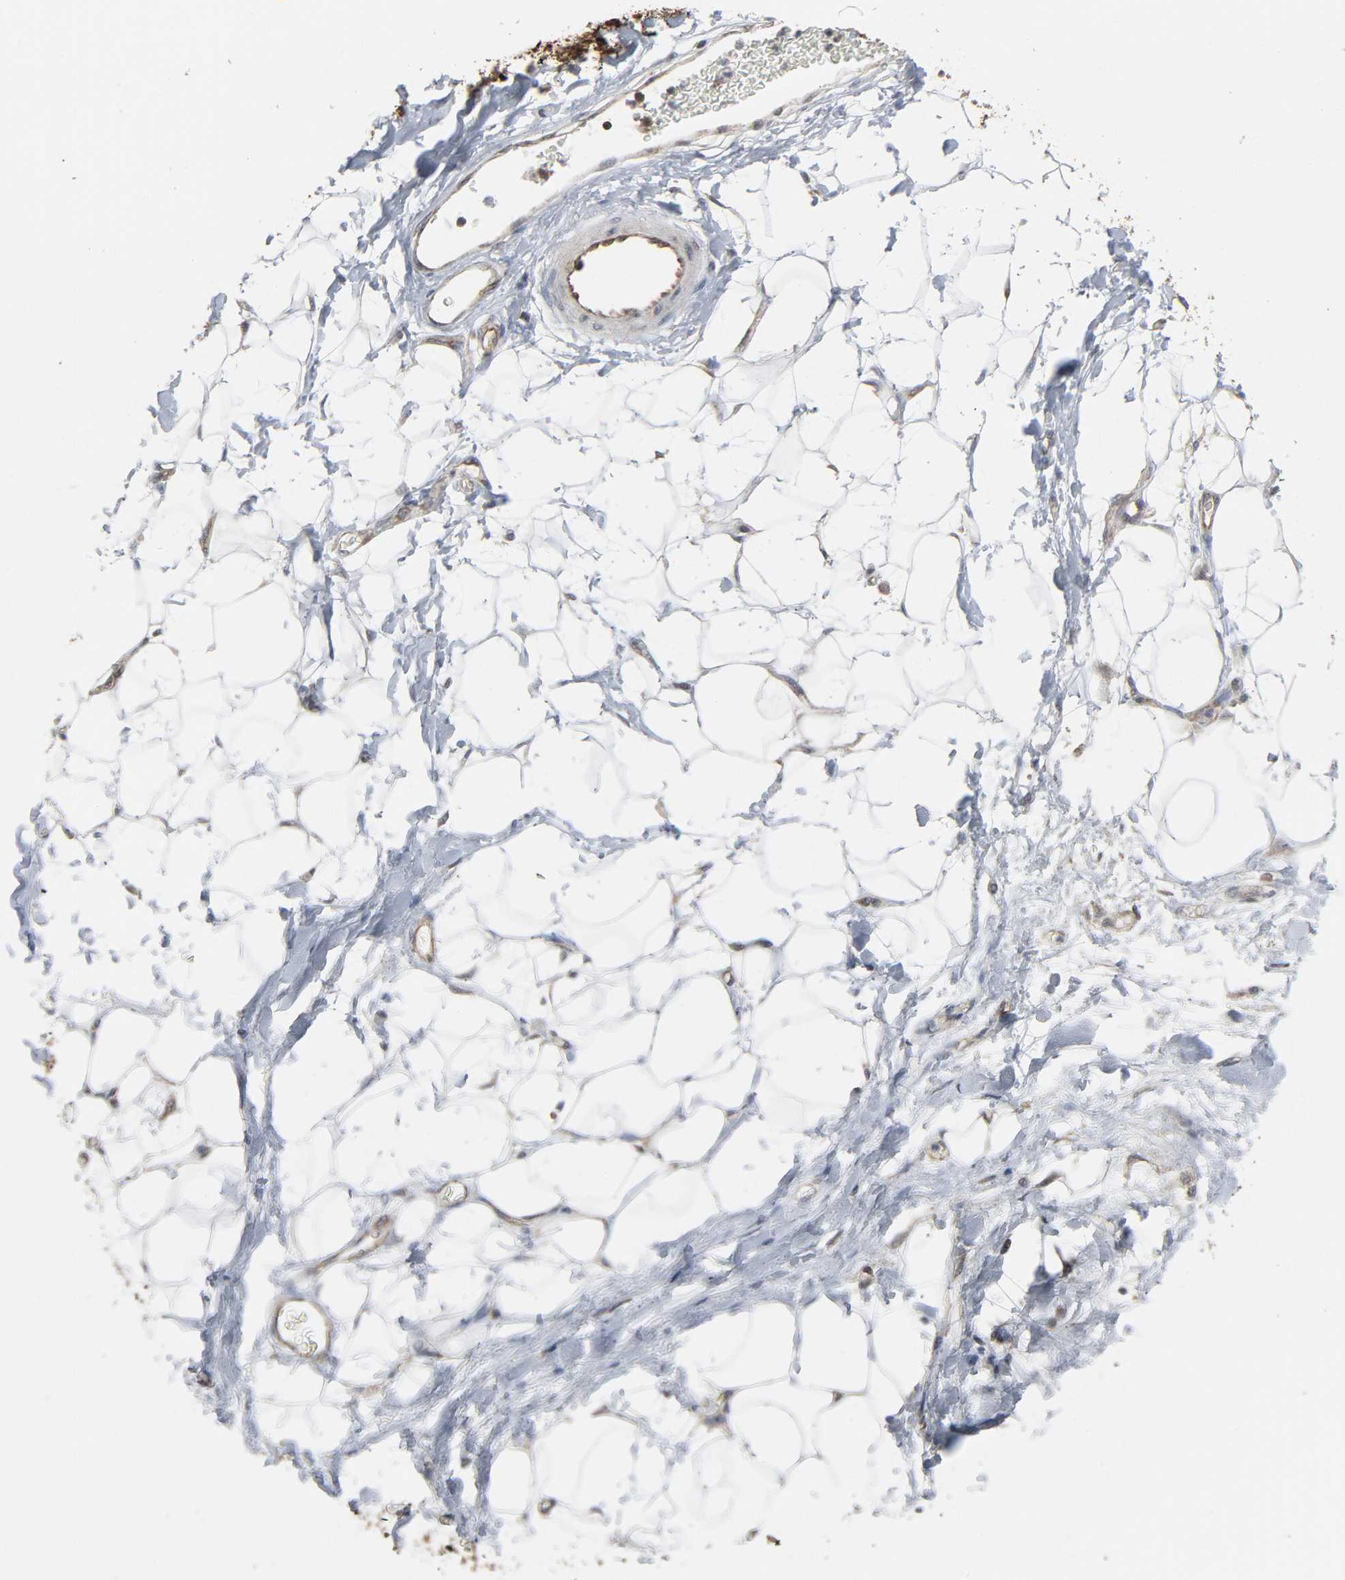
{"staining": {"intensity": "negative", "quantity": "none", "location": "none"}, "tissue": "adipose tissue", "cell_type": "Adipocytes", "image_type": "normal", "snomed": [{"axis": "morphology", "description": "Normal tissue, NOS"}, {"axis": "morphology", "description": "Urothelial carcinoma, High grade"}, {"axis": "topography", "description": "Vascular tissue"}, {"axis": "topography", "description": "Urinary bladder"}], "caption": "A histopathology image of human adipose tissue is negative for staining in adipocytes. The staining was performed using DAB (3,3'-diaminobenzidine) to visualize the protein expression in brown, while the nuclei were stained in blue with hematoxylin (Magnification: 20x).", "gene": "GSK3A", "patient": {"sex": "female", "age": 56}}